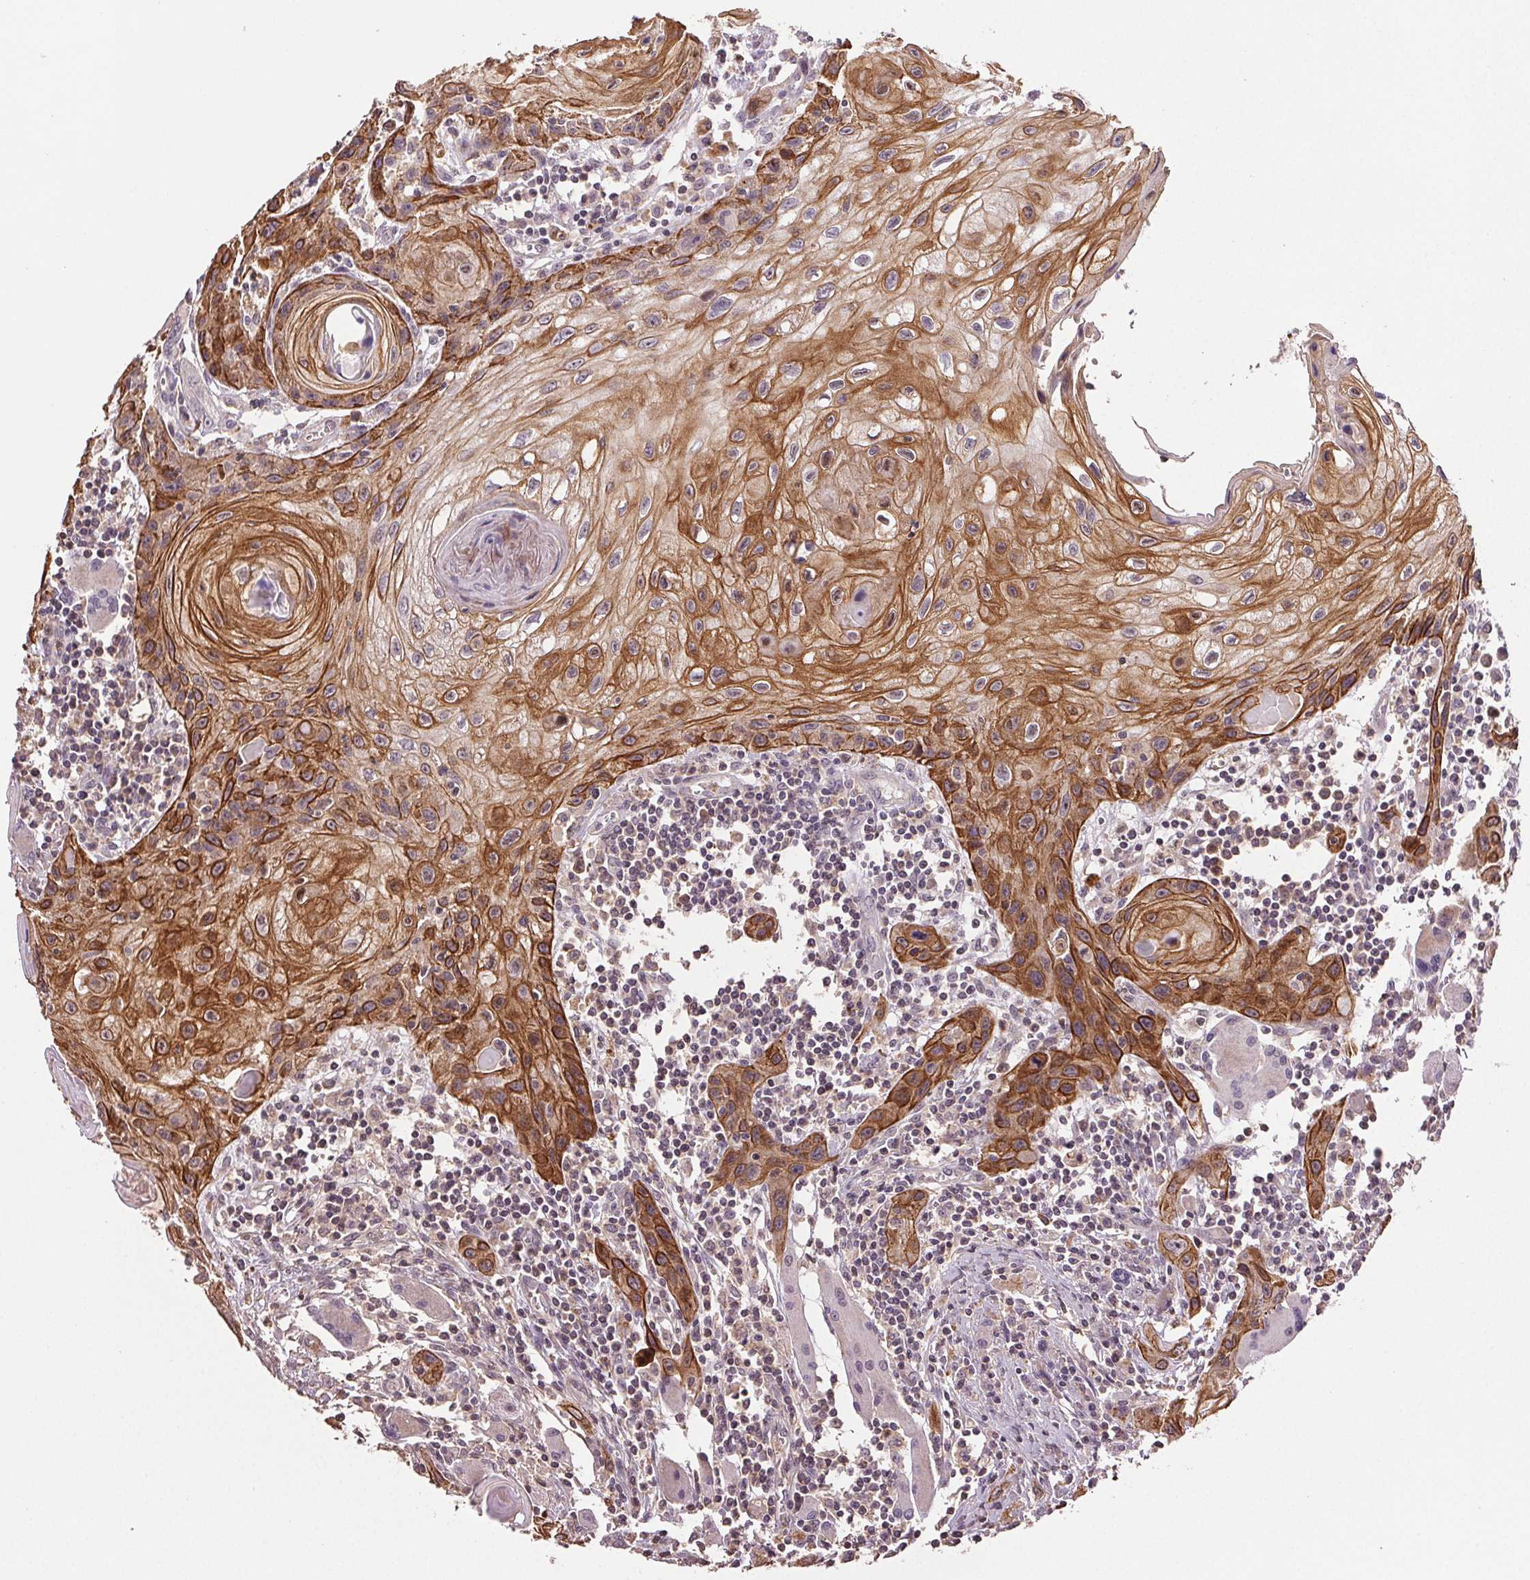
{"staining": {"intensity": "strong", "quantity": "25%-75%", "location": "cytoplasmic/membranous"}, "tissue": "head and neck cancer", "cell_type": "Tumor cells", "image_type": "cancer", "snomed": [{"axis": "morphology", "description": "Squamous cell carcinoma, NOS"}, {"axis": "topography", "description": "Oral tissue"}, {"axis": "topography", "description": "Head-Neck"}], "caption": "Immunohistochemical staining of human head and neck cancer (squamous cell carcinoma) exhibits high levels of strong cytoplasmic/membranous protein positivity in approximately 25%-75% of tumor cells. (DAB (3,3'-diaminobenzidine) IHC with brightfield microscopy, high magnification).", "gene": "TMEM253", "patient": {"sex": "male", "age": 58}}